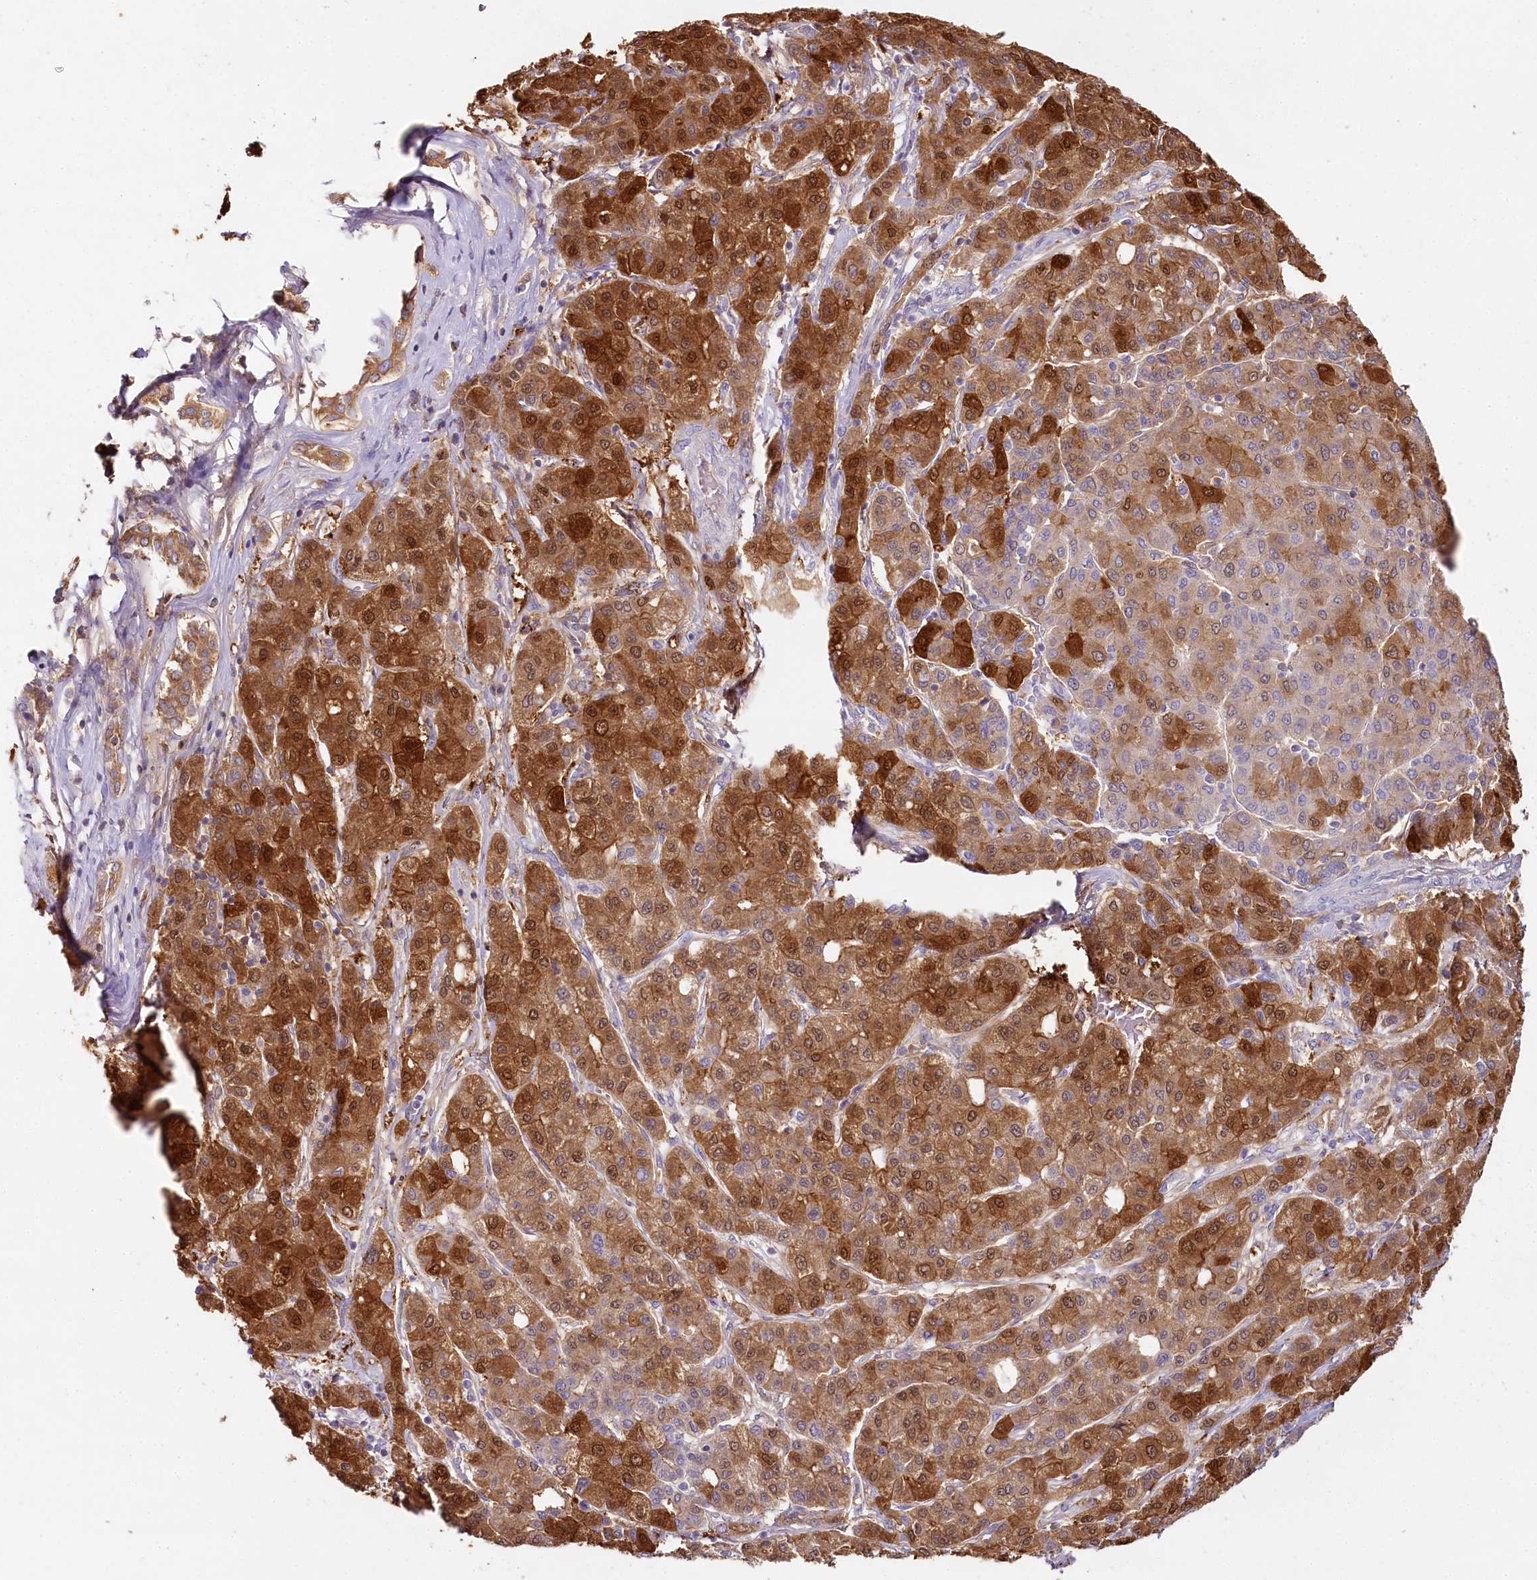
{"staining": {"intensity": "strong", "quantity": "25%-75%", "location": "cytoplasmic/membranous,nuclear"}, "tissue": "liver cancer", "cell_type": "Tumor cells", "image_type": "cancer", "snomed": [{"axis": "morphology", "description": "Carcinoma, Hepatocellular, NOS"}, {"axis": "topography", "description": "Liver"}], "caption": "Hepatocellular carcinoma (liver) stained for a protein demonstrates strong cytoplasmic/membranous and nuclear positivity in tumor cells.", "gene": "HPD", "patient": {"sex": "male", "age": 65}}